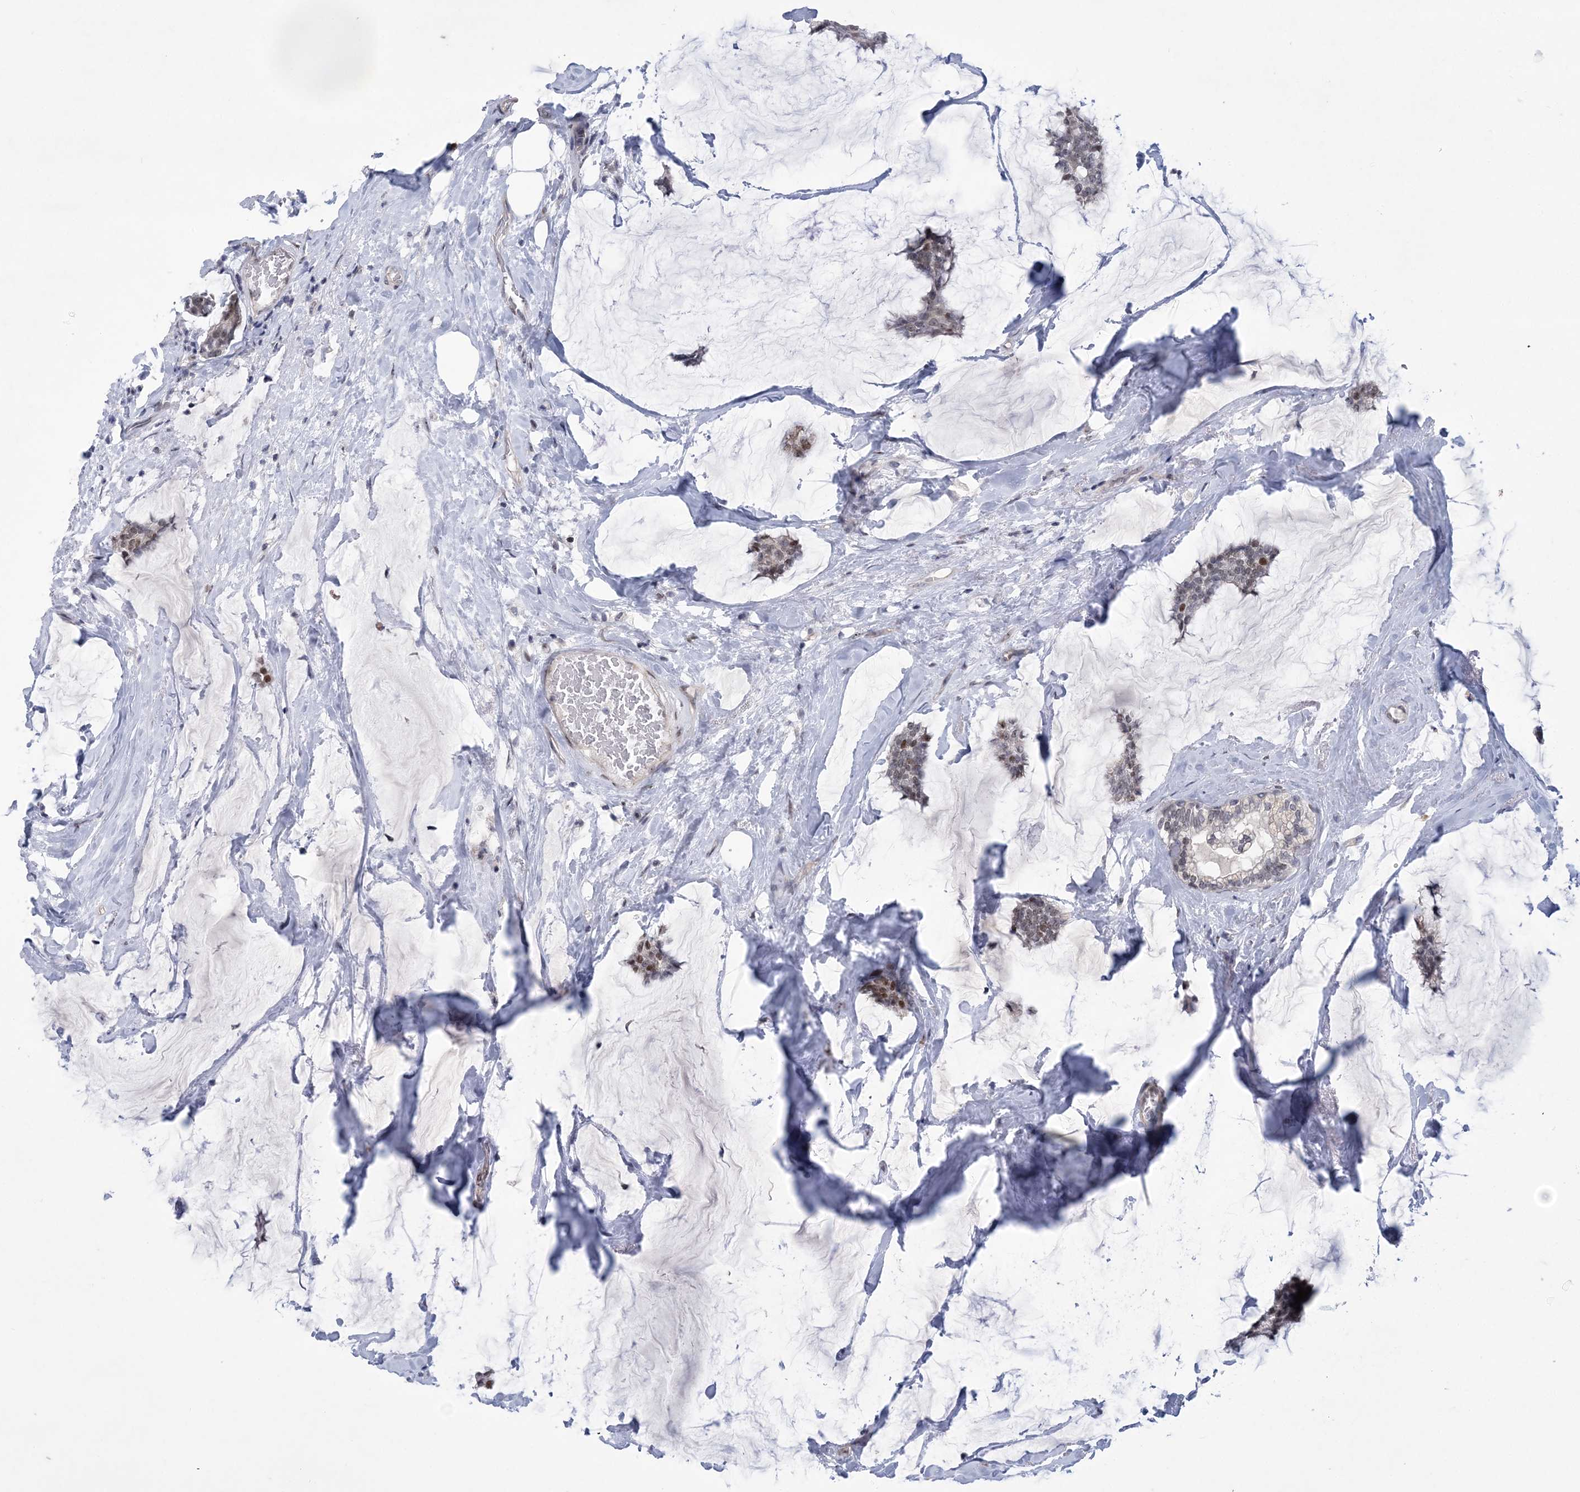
{"staining": {"intensity": "moderate", "quantity": "25%-75%", "location": "nuclear"}, "tissue": "breast cancer", "cell_type": "Tumor cells", "image_type": "cancer", "snomed": [{"axis": "morphology", "description": "Duct carcinoma"}, {"axis": "topography", "description": "Breast"}], "caption": "IHC (DAB (3,3'-diaminobenzidine)) staining of intraductal carcinoma (breast) displays moderate nuclear protein positivity in about 25%-75% of tumor cells.", "gene": "HOMEZ", "patient": {"sex": "female", "age": 93}}